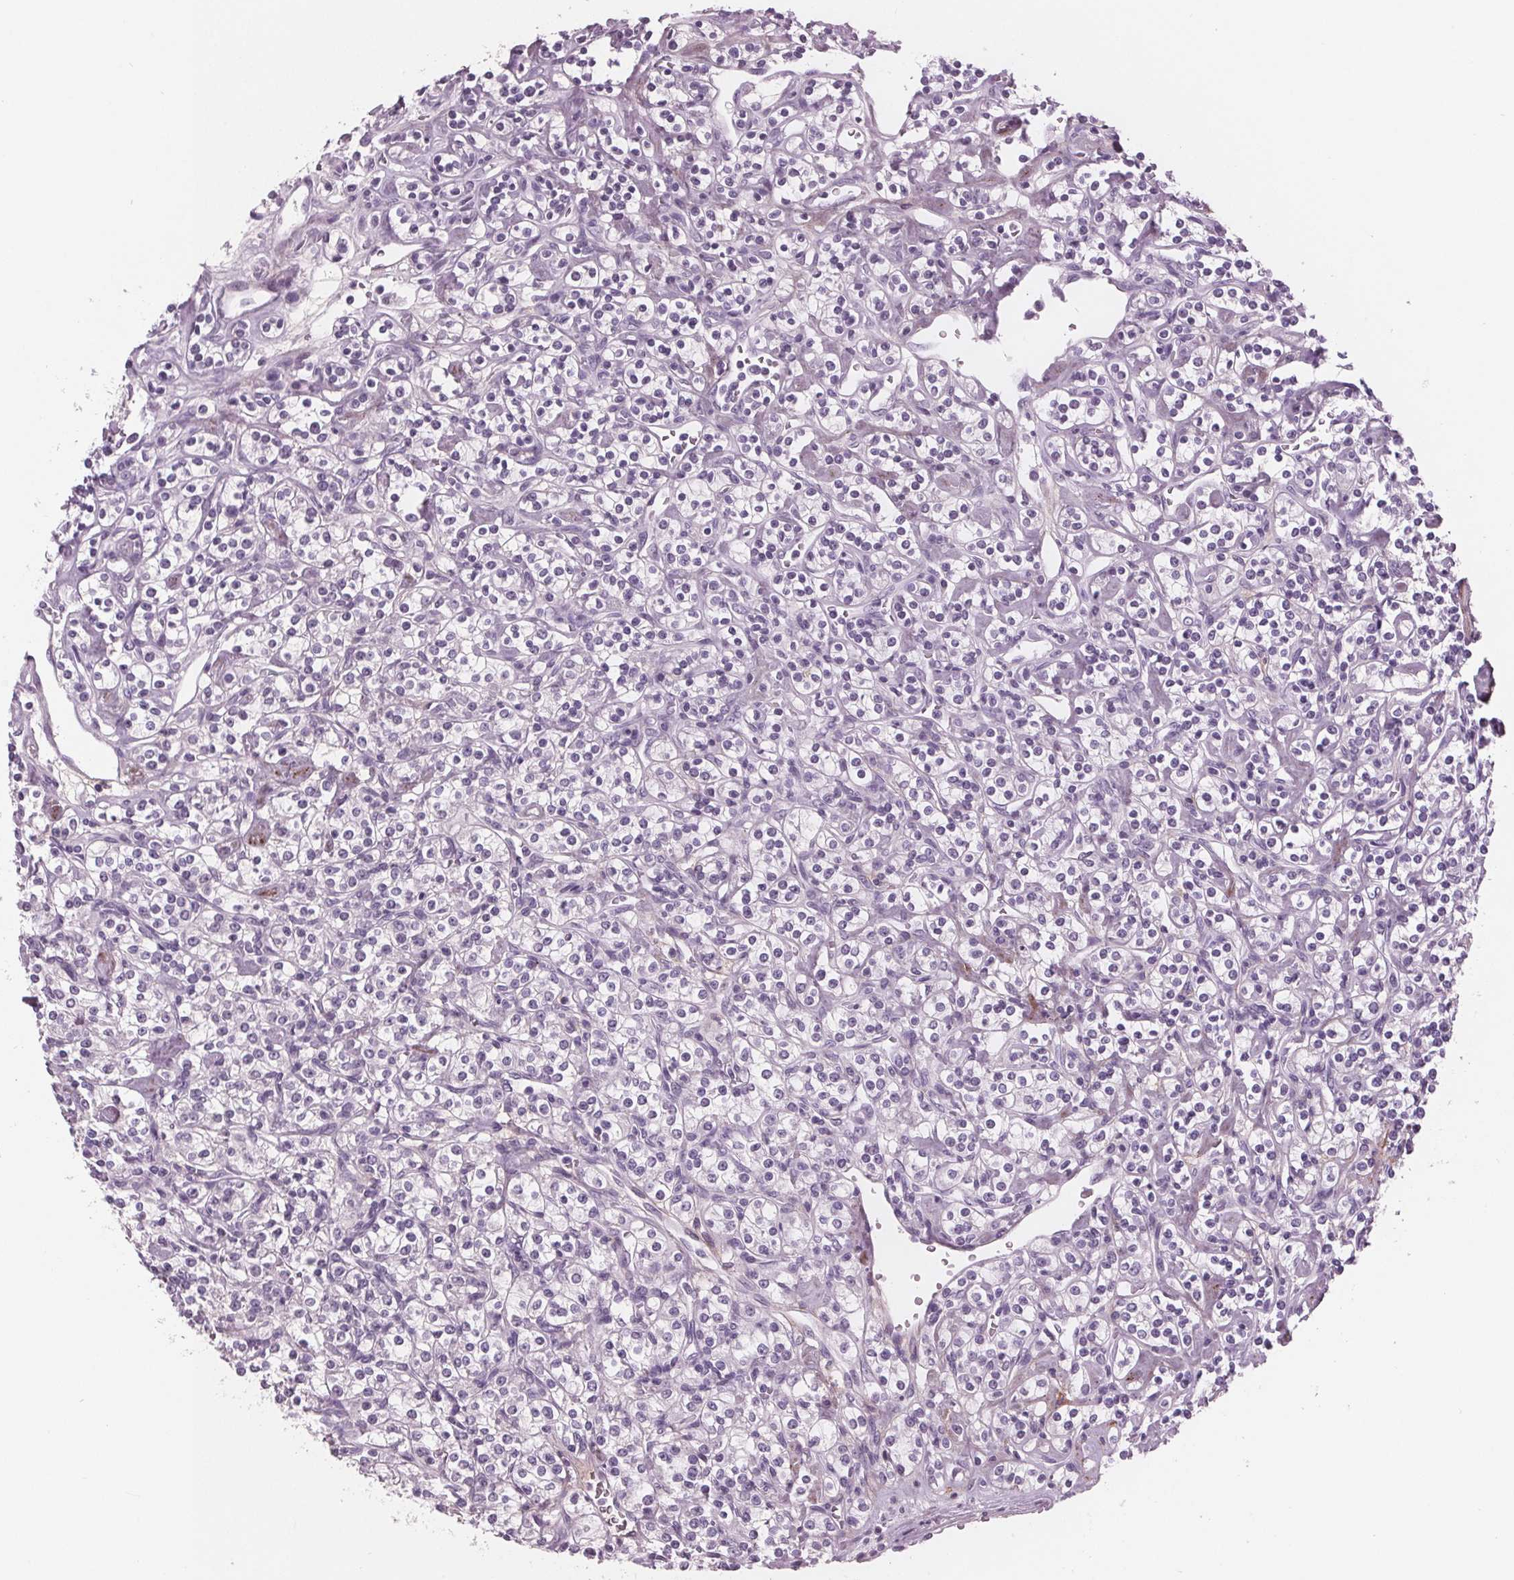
{"staining": {"intensity": "negative", "quantity": "none", "location": "none"}, "tissue": "renal cancer", "cell_type": "Tumor cells", "image_type": "cancer", "snomed": [{"axis": "morphology", "description": "Adenocarcinoma, NOS"}, {"axis": "topography", "description": "Kidney"}], "caption": "Tumor cells are negative for protein expression in human renal cancer.", "gene": "AMBP", "patient": {"sex": "male", "age": 77}}